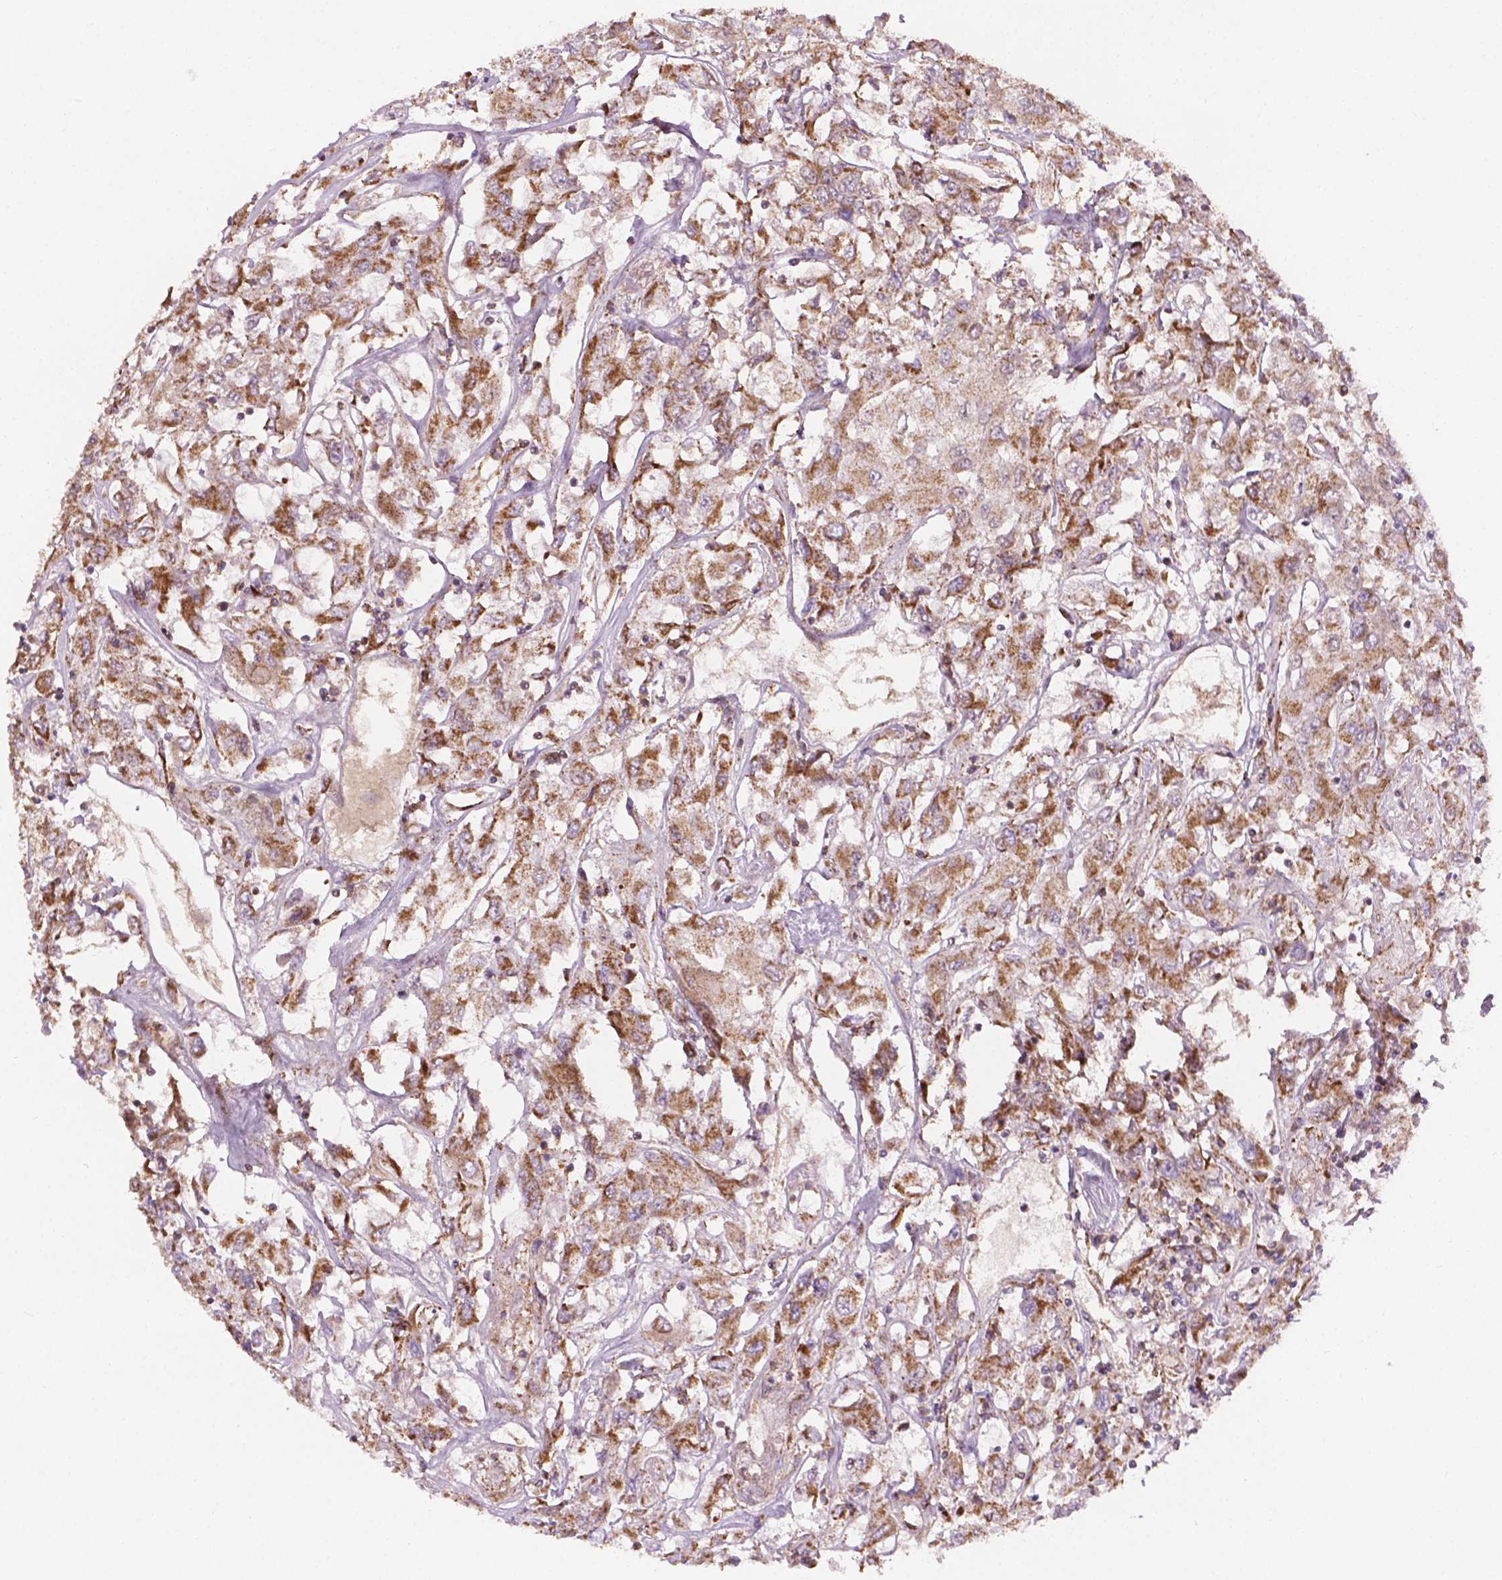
{"staining": {"intensity": "strong", "quantity": ">75%", "location": "cytoplasmic/membranous"}, "tissue": "renal cancer", "cell_type": "Tumor cells", "image_type": "cancer", "snomed": [{"axis": "morphology", "description": "Adenocarcinoma, NOS"}, {"axis": "topography", "description": "Kidney"}], "caption": "IHC micrograph of neoplastic tissue: human adenocarcinoma (renal) stained using IHC demonstrates high levels of strong protein expression localized specifically in the cytoplasmic/membranous of tumor cells, appearing as a cytoplasmic/membranous brown color.", "gene": "PIBF1", "patient": {"sex": "female", "age": 76}}